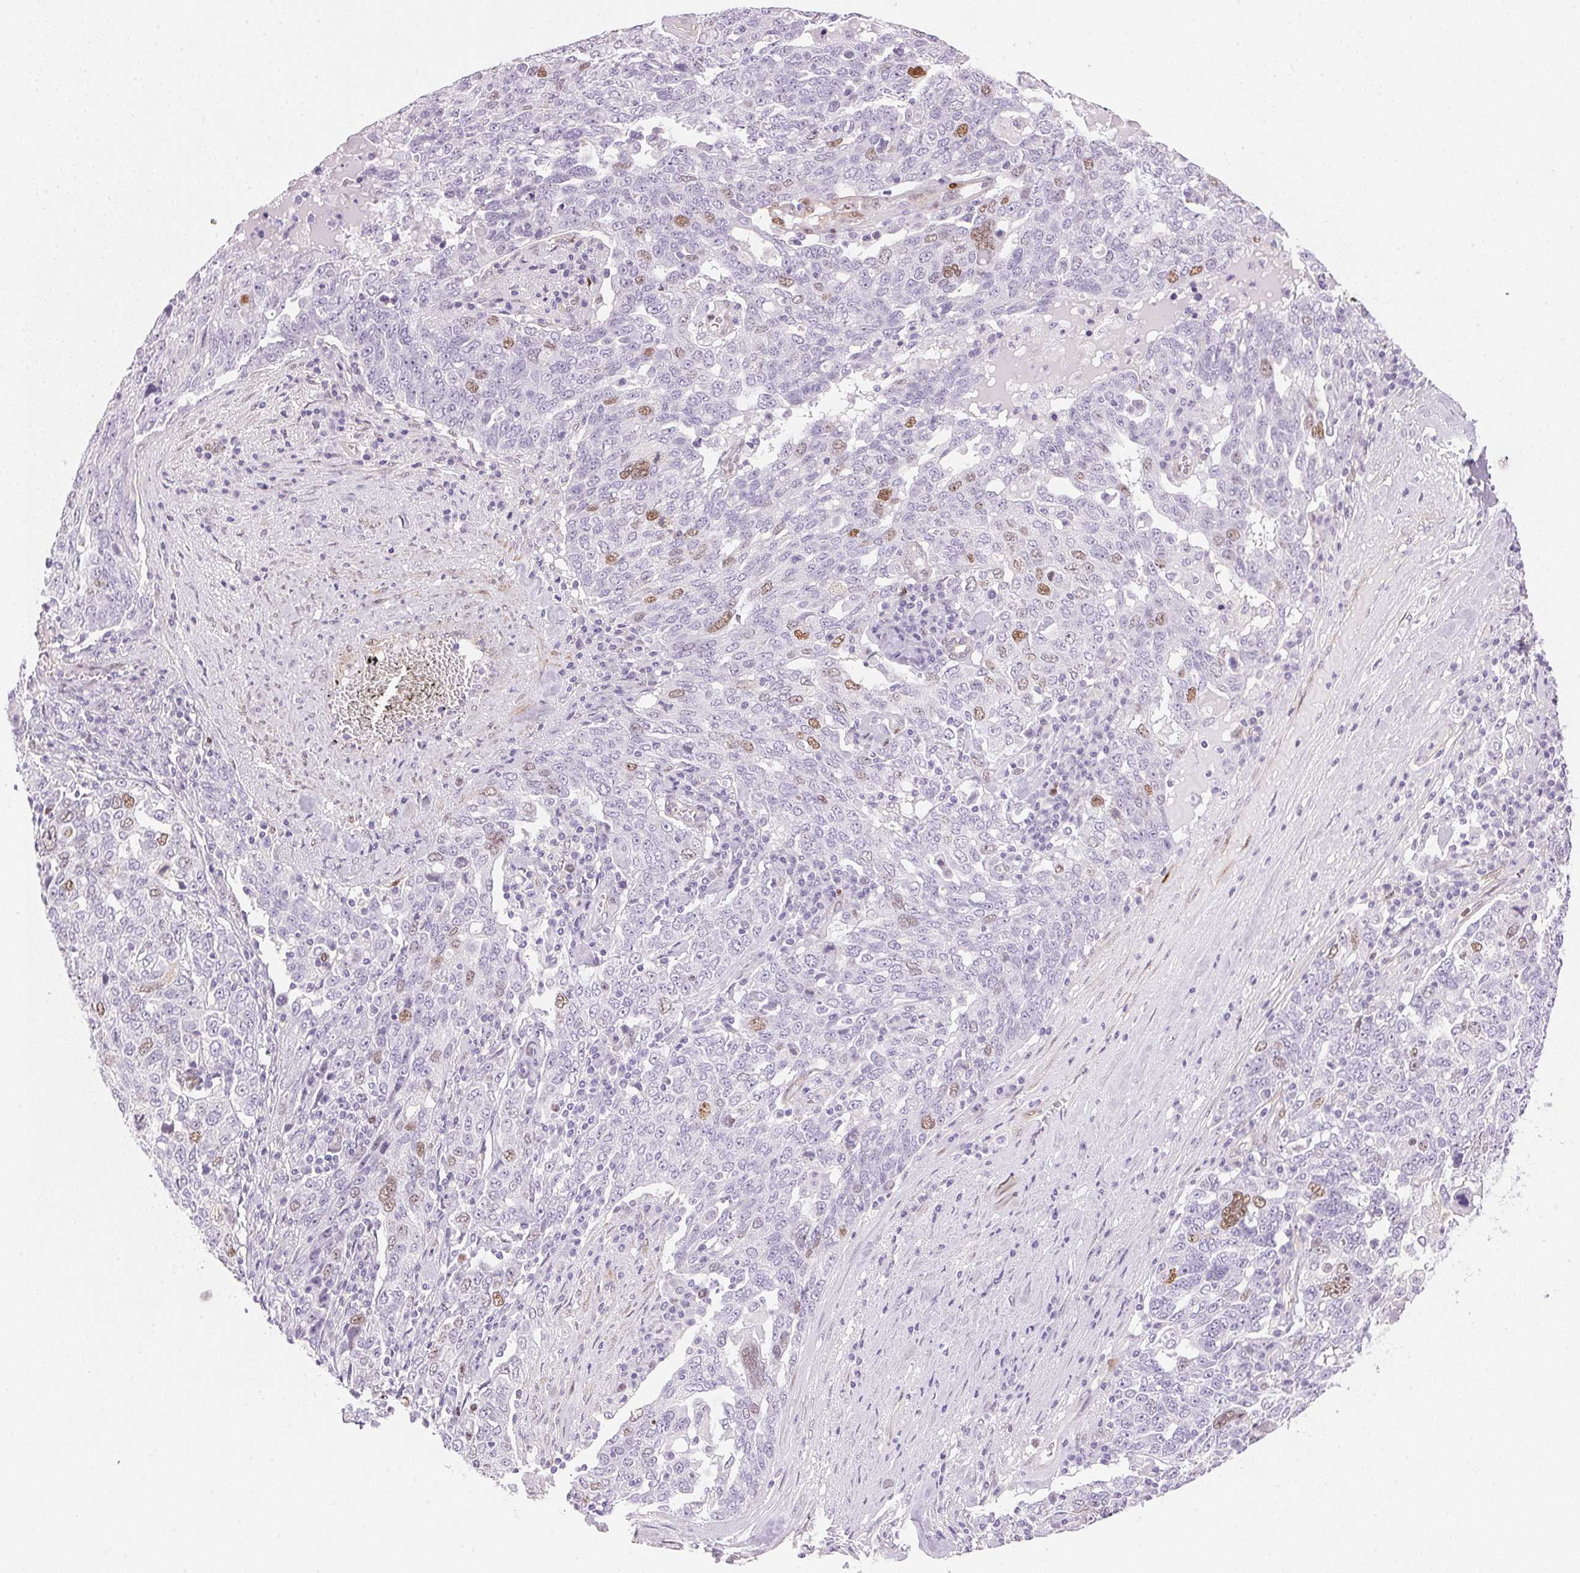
{"staining": {"intensity": "moderate", "quantity": "<25%", "location": "nuclear"}, "tissue": "ovarian cancer", "cell_type": "Tumor cells", "image_type": "cancer", "snomed": [{"axis": "morphology", "description": "Carcinoma, endometroid"}, {"axis": "topography", "description": "Ovary"}], "caption": "Human ovarian cancer stained for a protein (brown) displays moderate nuclear positive staining in approximately <25% of tumor cells.", "gene": "SMTN", "patient": {"sex": "female", "age": 62}}